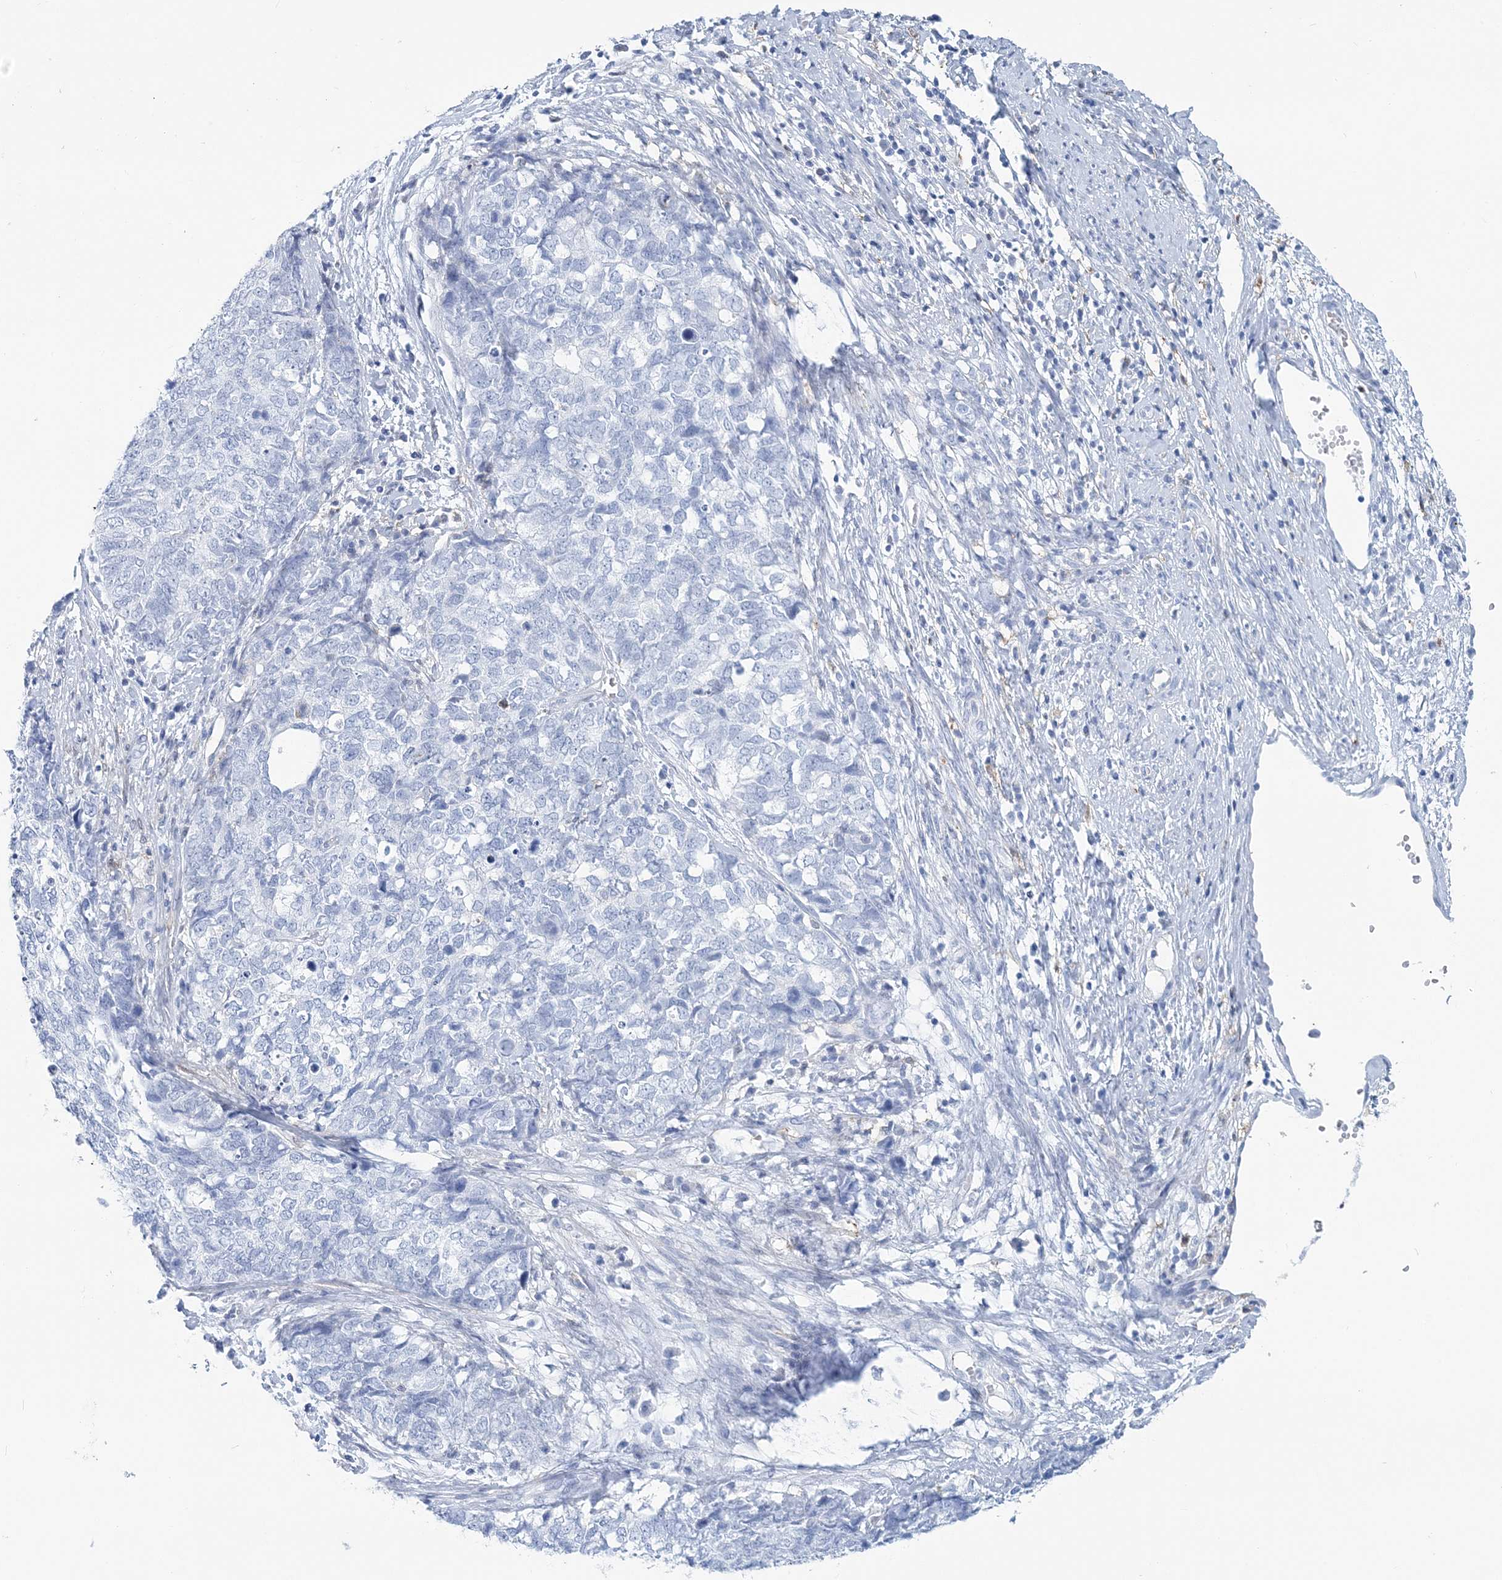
{"staining": {"intensity": "negative", "quantity": "none", "location": "none"}, "tissue": "cervical cancer", "cell_type": "Tumor cells", "image_type": "cancer", "snomed": [{"axis": "morphology", "description": "Squamous cell carcinoma, NOS"}, {"axis": "topography", "description": "Cervix"}], "caption": "A photomicrograph of cervical squamous cell carcinoma stained for a protein exhibits no brown staining in tumor cells.", "gene": "NKX6-1", "patient": {"sex": "female", "age": 63}}